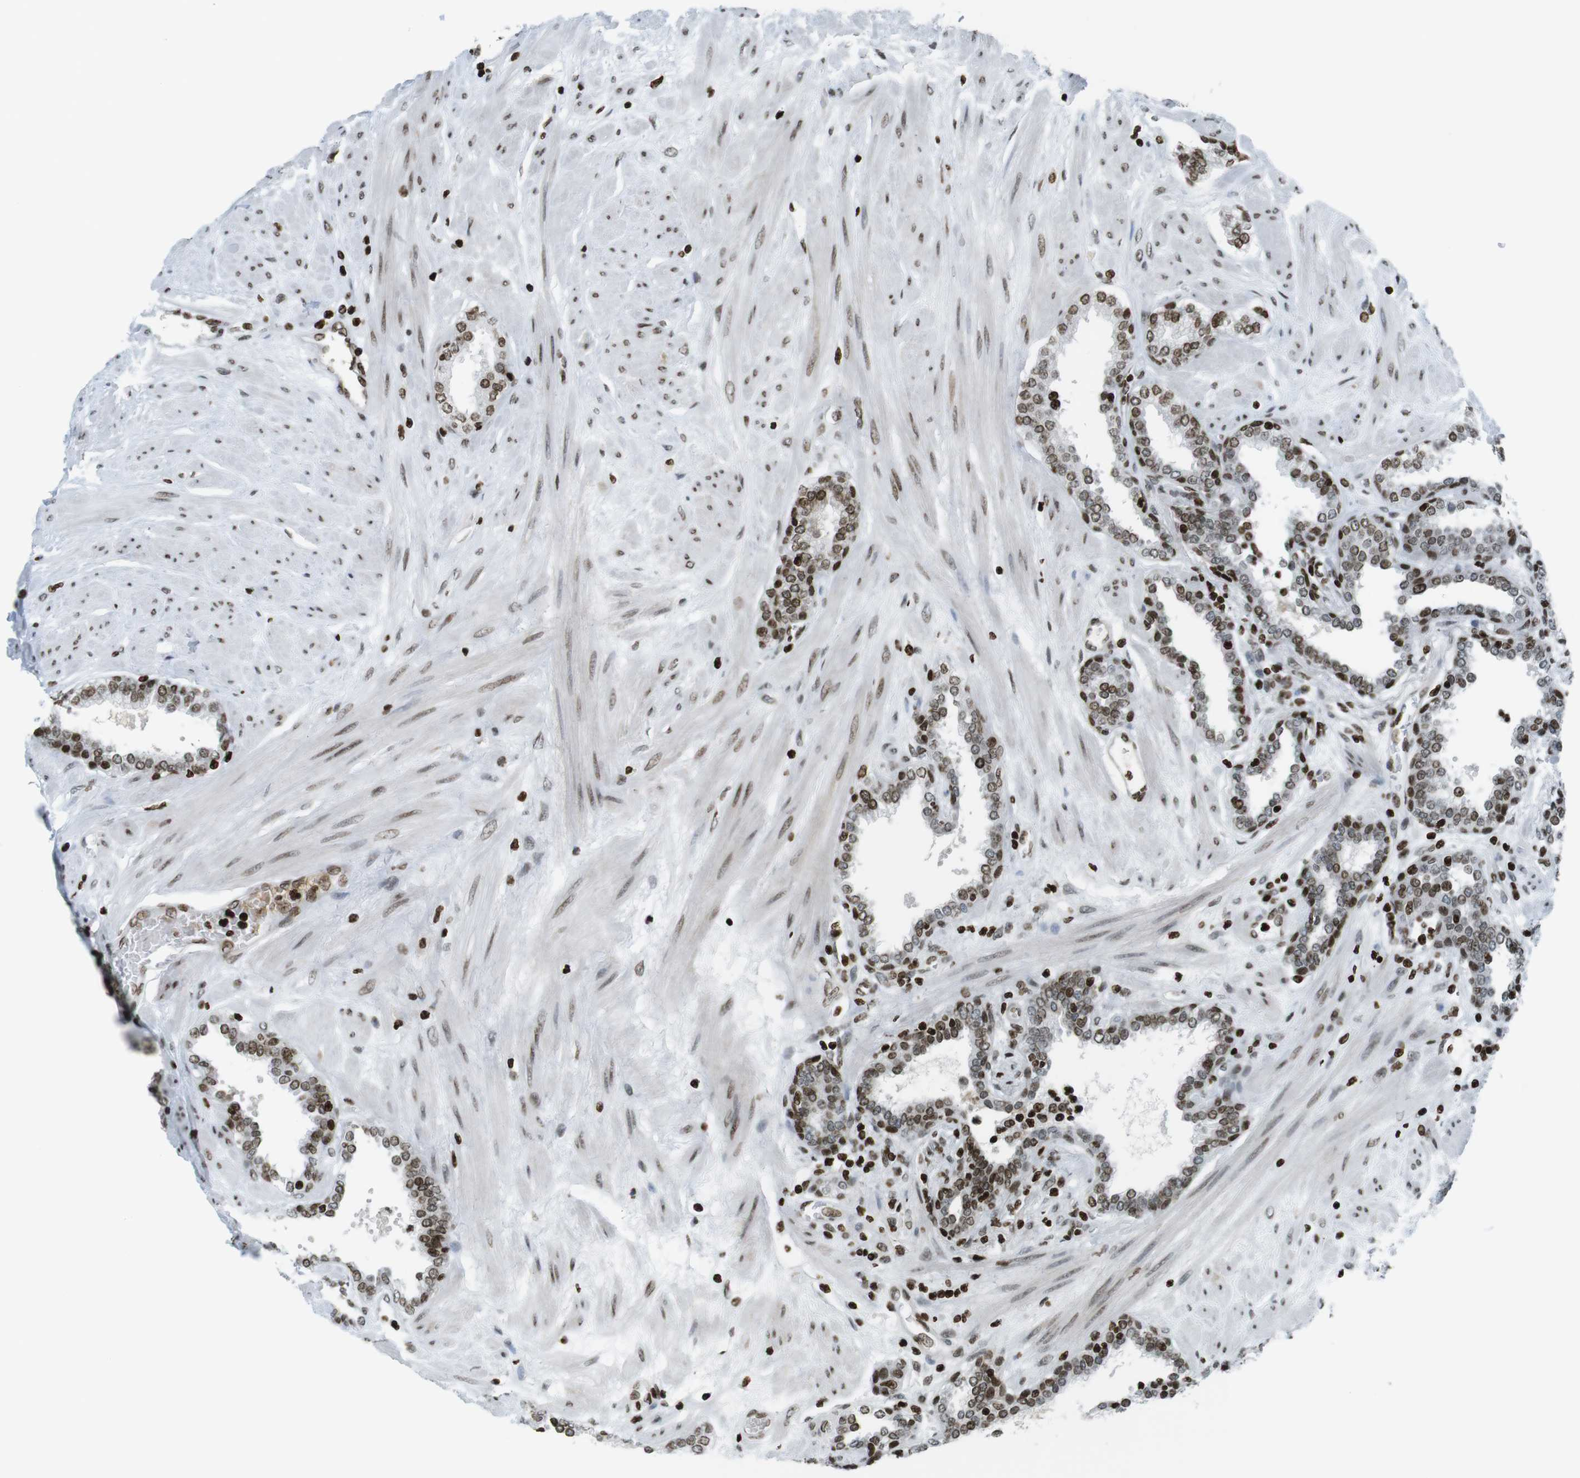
{"staining": {"intensity": "moderate", "quantity": "25%-75%", "location": "nuclear"}, "tissue": "prostate", "cell_type": "Glandular cells", "image_type": "normal", "snomed": [{"axis": "morphology", "description": "Normal tissue, NOS"}, {"axis": "topography", "description": "Prostate"}], "caption": "IHC (DAB) staining of benign human prostate demonstrates moderate nuclear protein positivity in approximately 25%-75% of glandular cells. (Brightfield microscopy of DAB IHC at high magnification).", "gene": "H2AC8", "patient": {"sex": "male", "age": 51}}